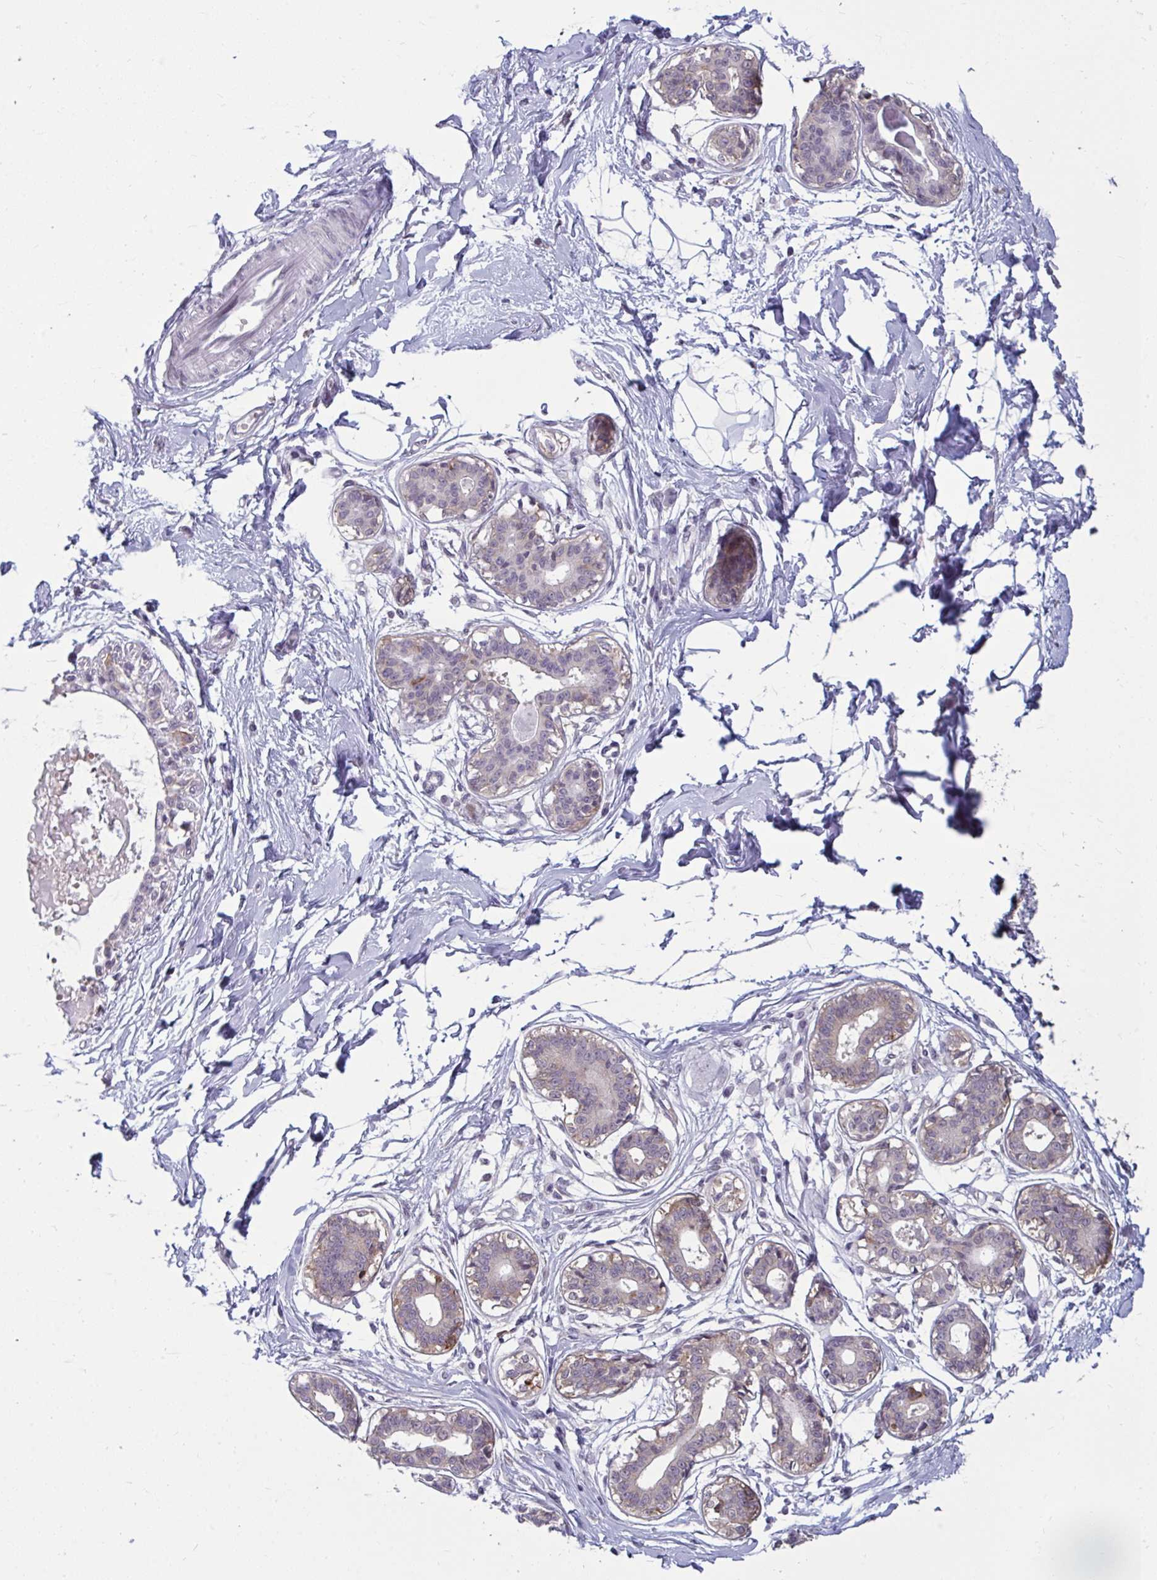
{"staining": {"intensity": "negative", "quantity": "none", "location": "none"}, "tissue": "breast", "cell_type": "Adipocytes", "image_type": "normal", "snomed": [{"axis": "morphology", "description": "Normal tissue, NOS"}, {"axis": "topography", "description": "Breast"}], "caption": "An immunohistochemistry (IHC) image of benign breast is shown. There is no staining in adipocytes of breast.", "gene": "TBC1D4", "patient": {"sex": "female", "age": 45}}